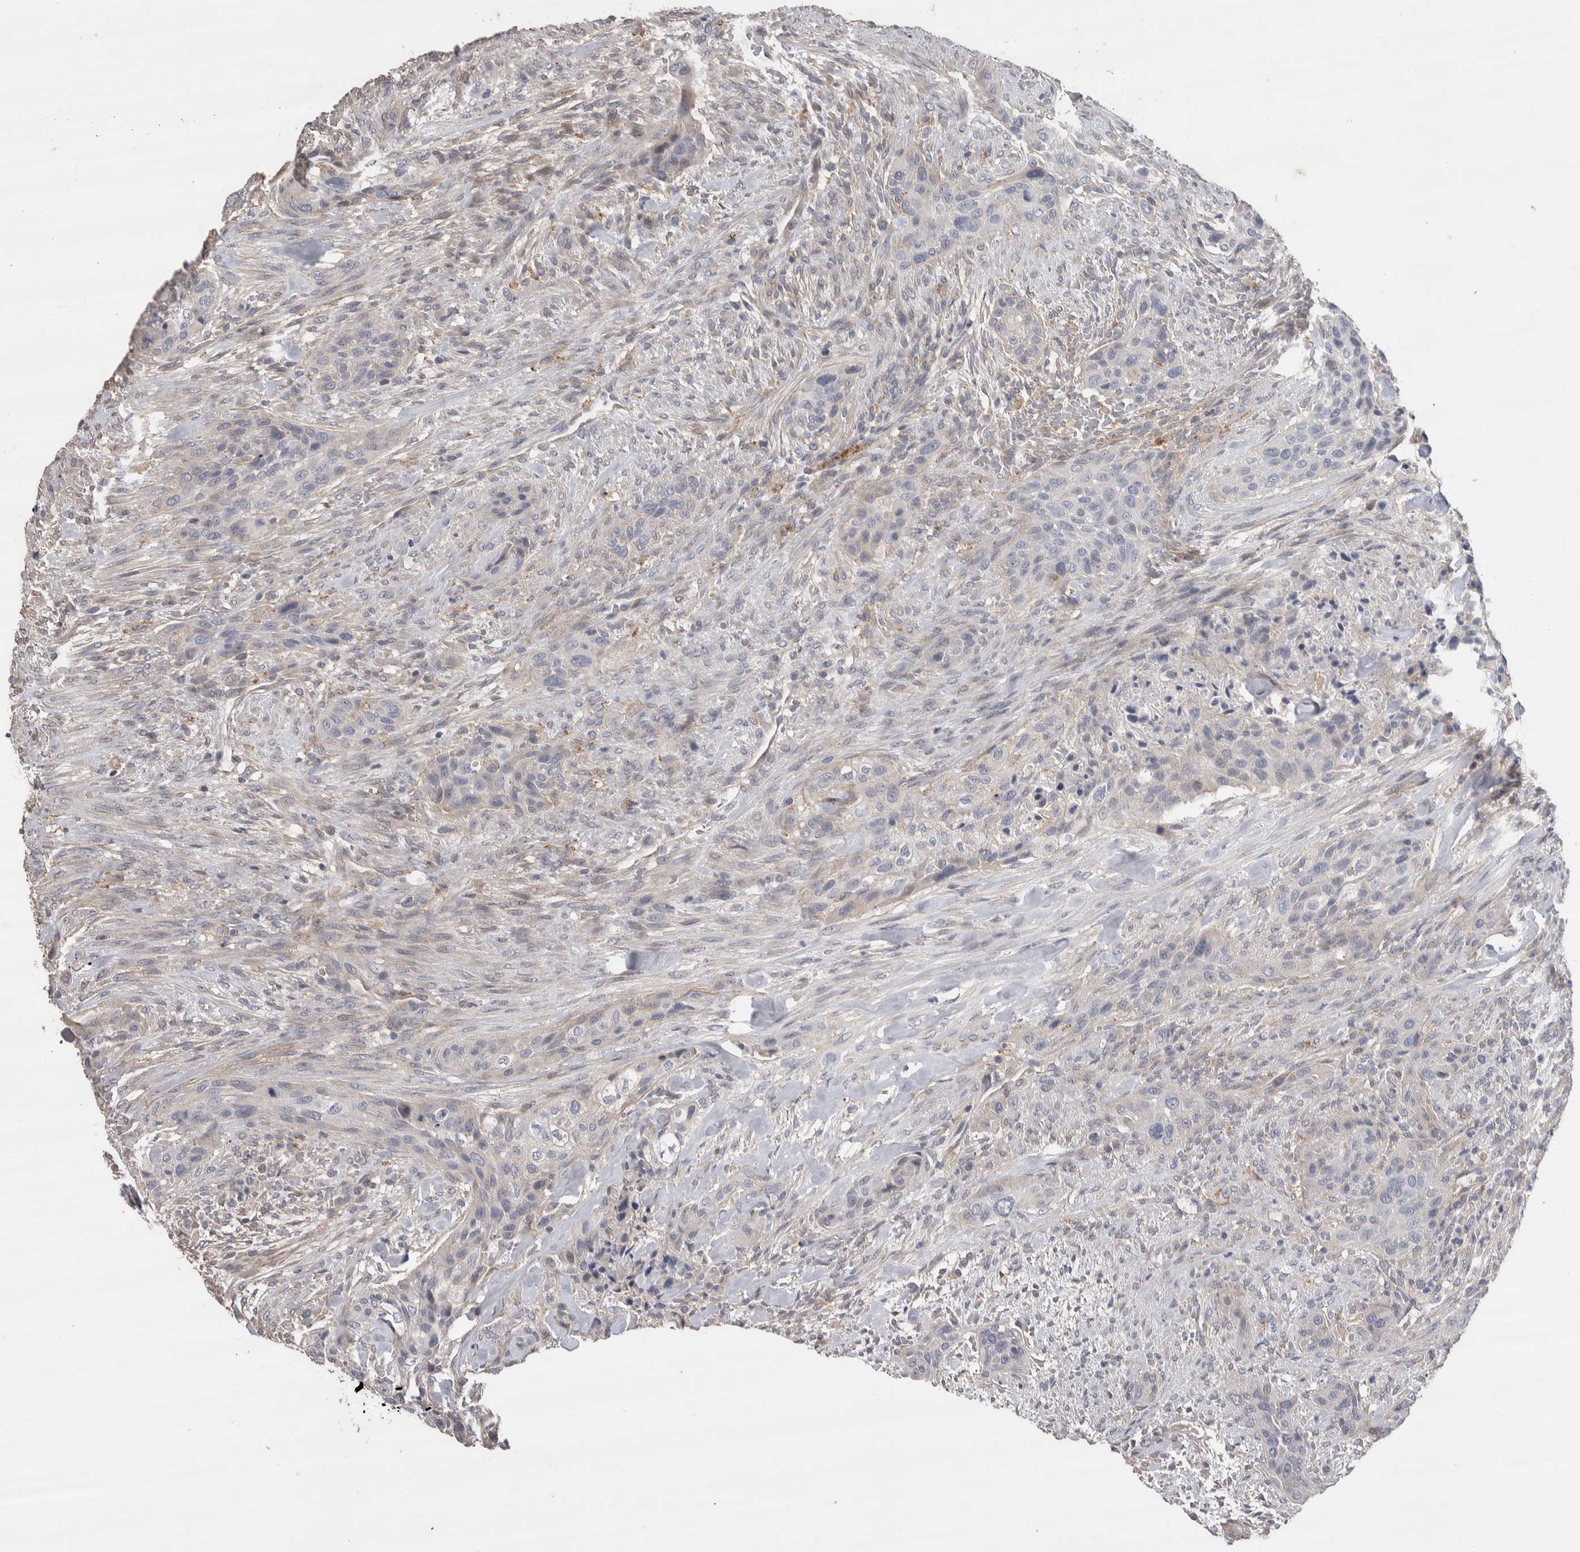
{"staining": {"intensity": "negative", "quantity": "none", "location": "none"}, "tissue": "urothelial cancer", "cell_type": "Tumor cells", "image_type": "cancer", "snomed": [{"axis": "morphology", "description": "Urothelial carcinoma, High grade"}, {"axis": "topography", "description": "Urinary bladder"}], "caption": "The image exhibits no significant expression in tumor cells of urothelial carcinoma (high-grade).", "gene": "GCNA", "patient": {"sex": "male", "age": 35}}